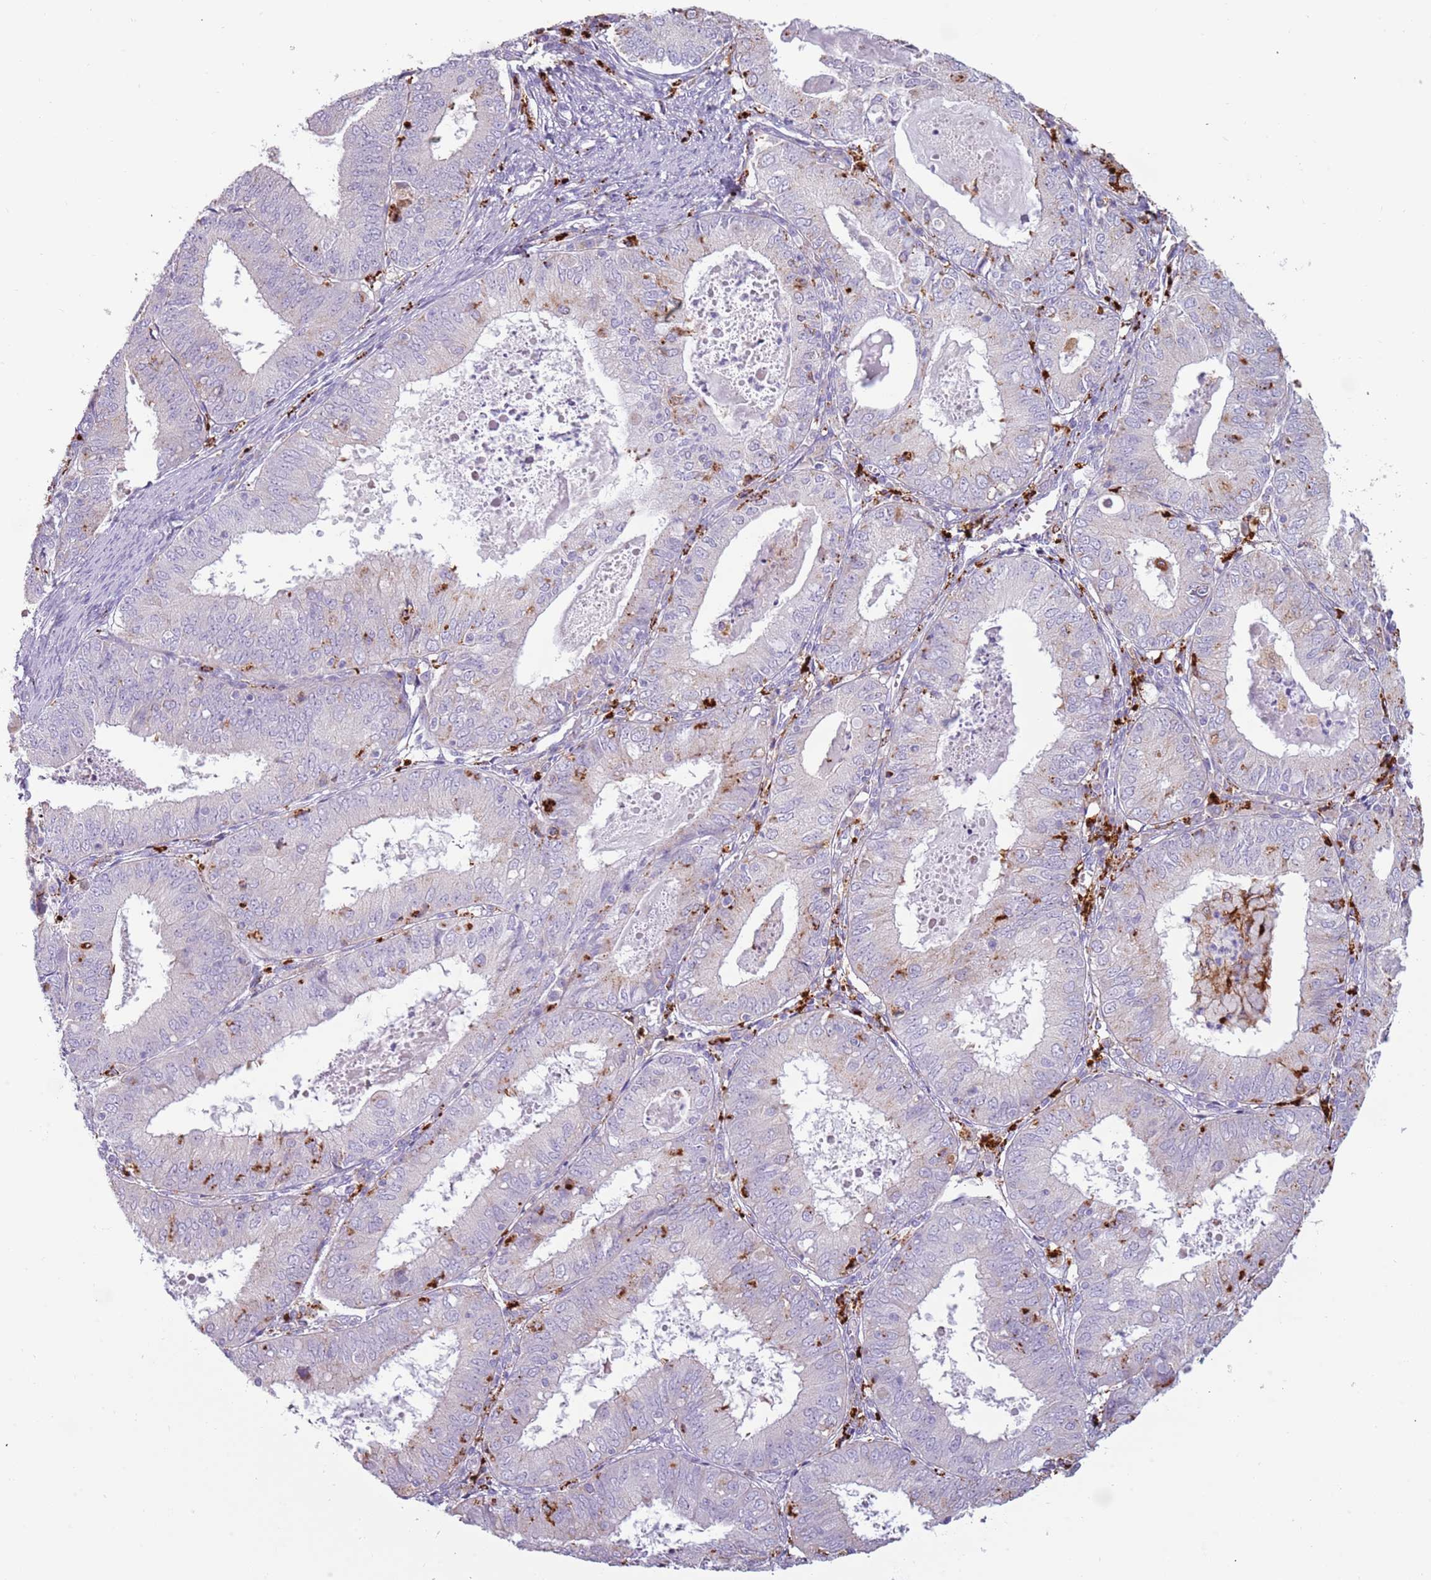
{"staining": {"intensity": "negative", "quantity": "none", "location": "none"}, "tissue": "endometrial cancer", "cell_type": "Tumor cells", "image_type": "cancer", "snomed": [{"axis": "morphology", "description": "Adenocarcinoma, NOS"}, {"axis": "topography", "description": "Endometrium"}], "caption": "Tumor cells are negative for protein expression in human endometrial cancer. (Brightfield microscopy of DAB (3,3'-diaminobenzidine) immunohistochemistry (IHC) at high magnification).", "gene": "NWD2", "patient": {"sex": "female", "age": 57}}